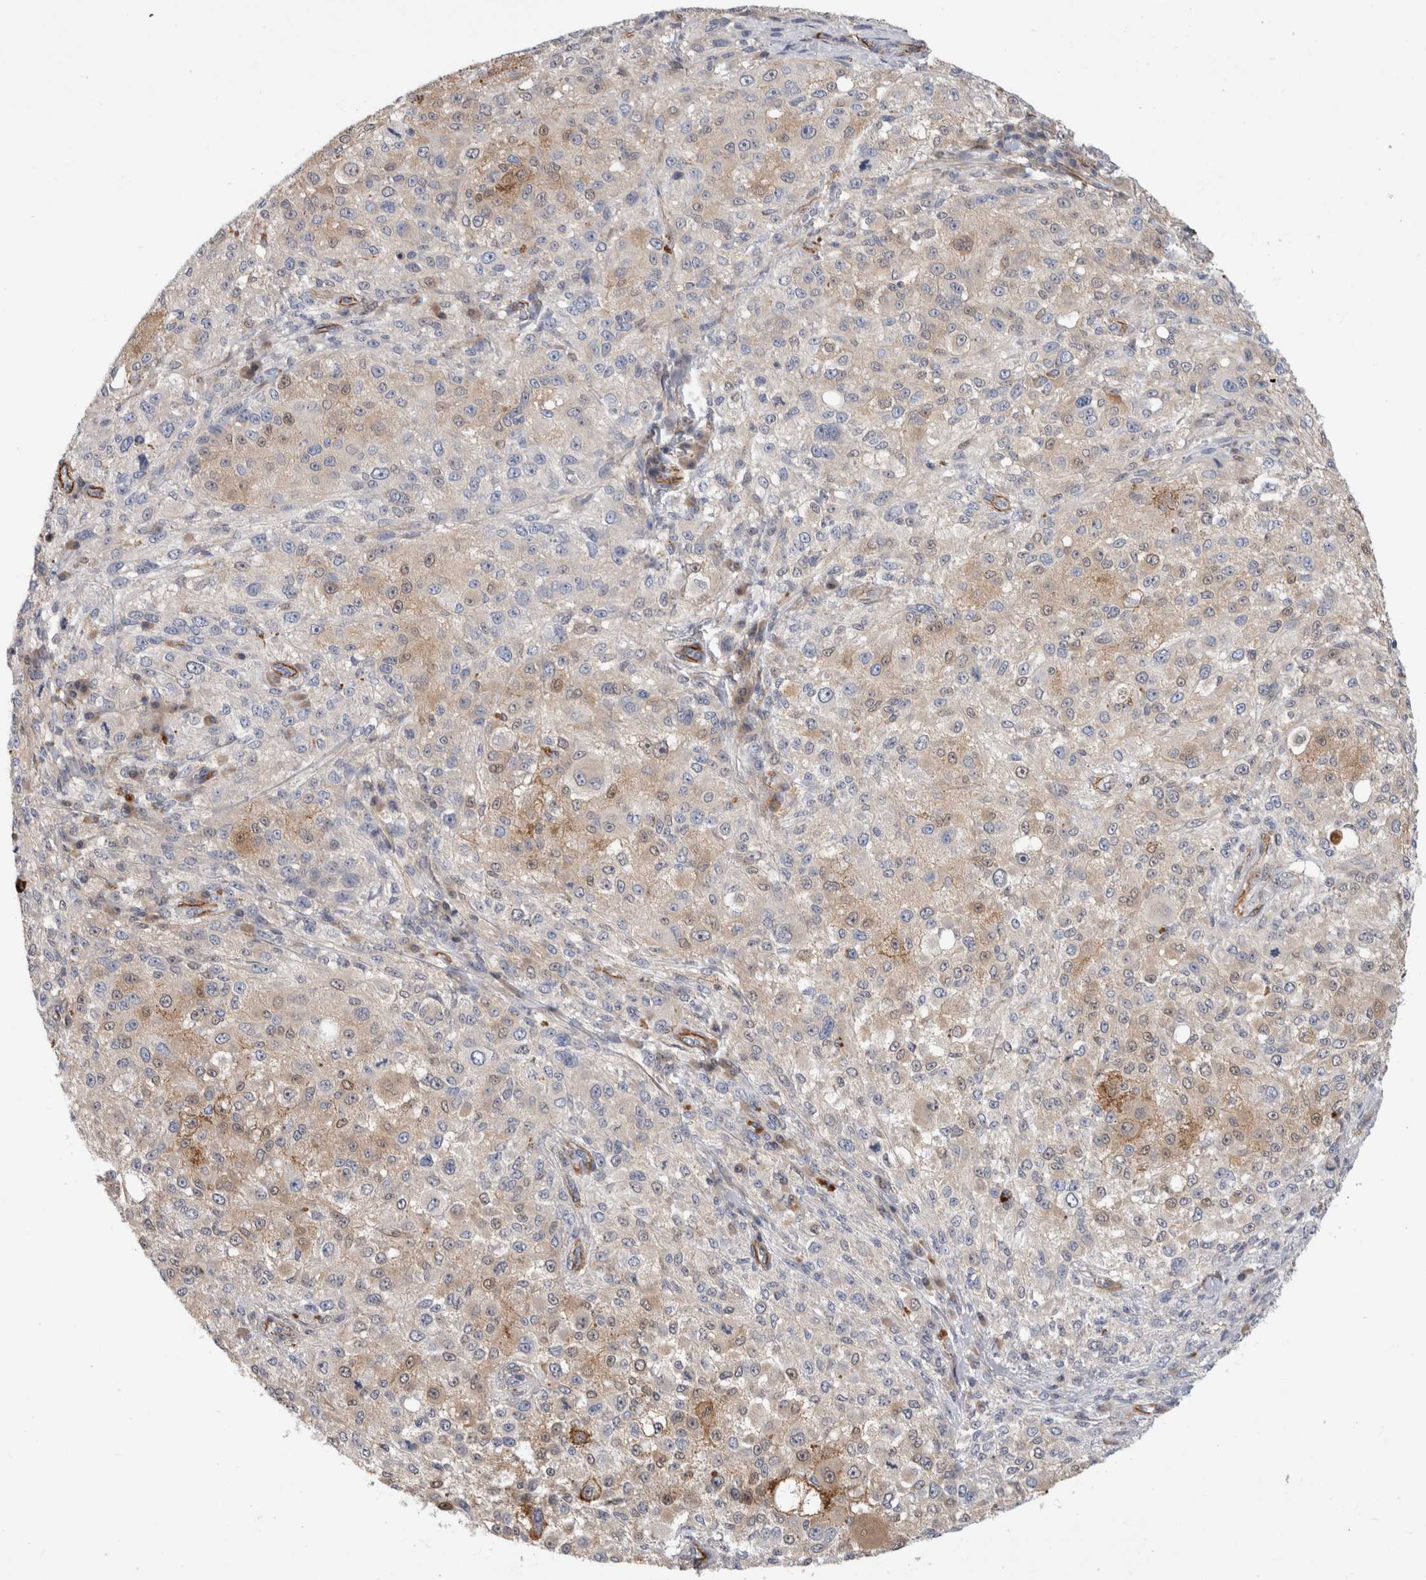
{"staining": {"intensity": "weak", "quantity": "<25%", "location": "cytoplasmic/membranous"}, "tissue": "melanoma", "cell_type": "Tumor cells", "image_type": "cancer", "snomed": [{"axis": "morphology", "description": "Necrosis, NOS"}, {"axis": "morphology", "description": "Malignant melanoma, NOS"}, {"axis": "topography", "description": "Skin"}], "caption": "A high-resolution image shows IHC staining of melanoma, which demonstrates no significant positivity in tumor cells. (Immunohistochemistry (ihc), brightfield microscopy, high magnification).", "gene": "PGM1", "patient": {"sex": "female", "age": 87}}